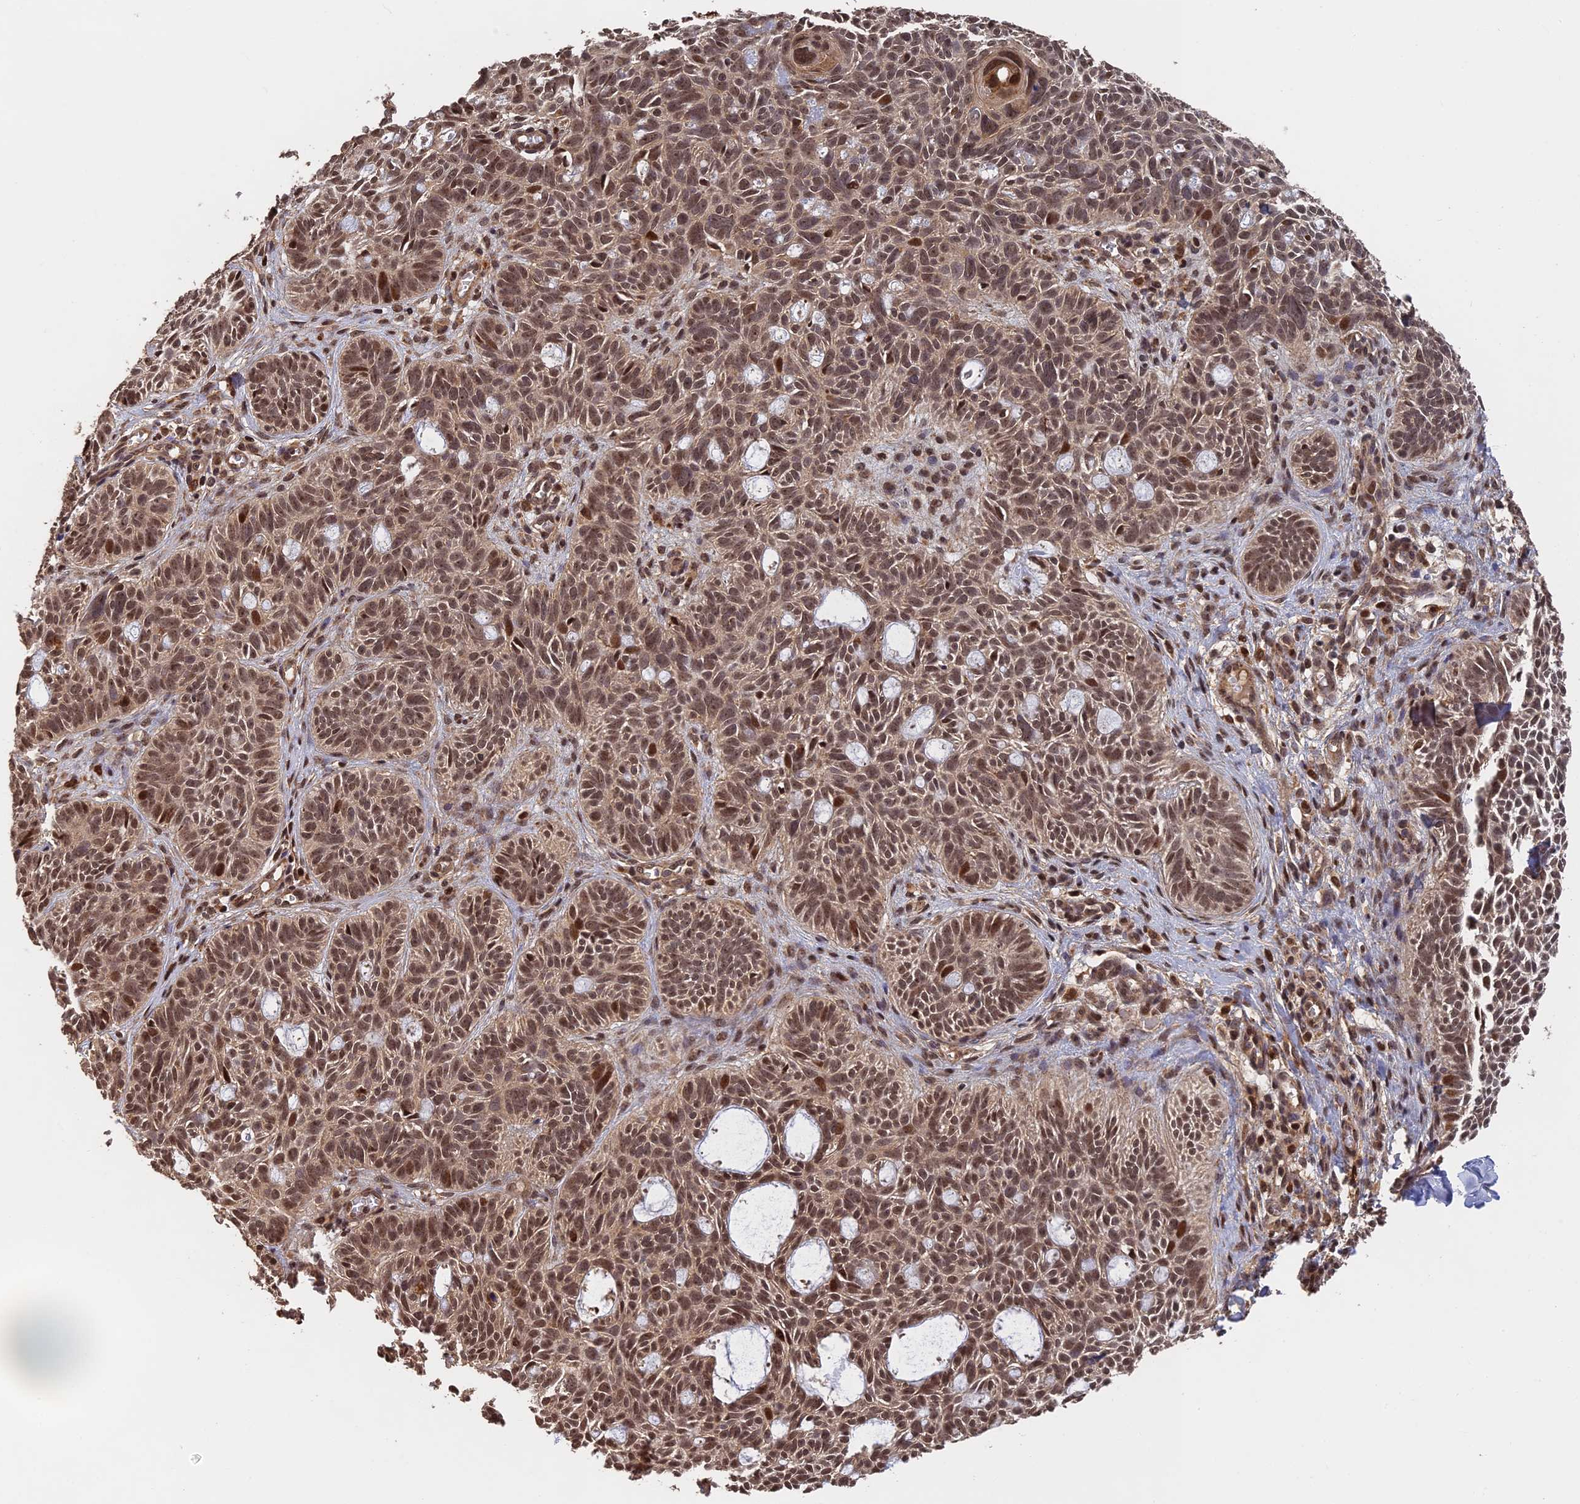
{"staining": {"intensity": "moderate", "quantity": ">75%", "location": "nuclear"}, "tissue": "skin cancer", "cell_type": "Tumor cells", "image_type": "cancer", "snomed": [{"axis": "morphology", "description": "Basal cell carcinoma"}, {"axis": "topography", "description": "Skin"}], "caption": "Tumor cells show moderate nuclear staining in about >75% of cells in skin cancer (basal cell carcinoma).", "gene": "OSBPL1A", "patient": {"sex": "male", "age": 69}}